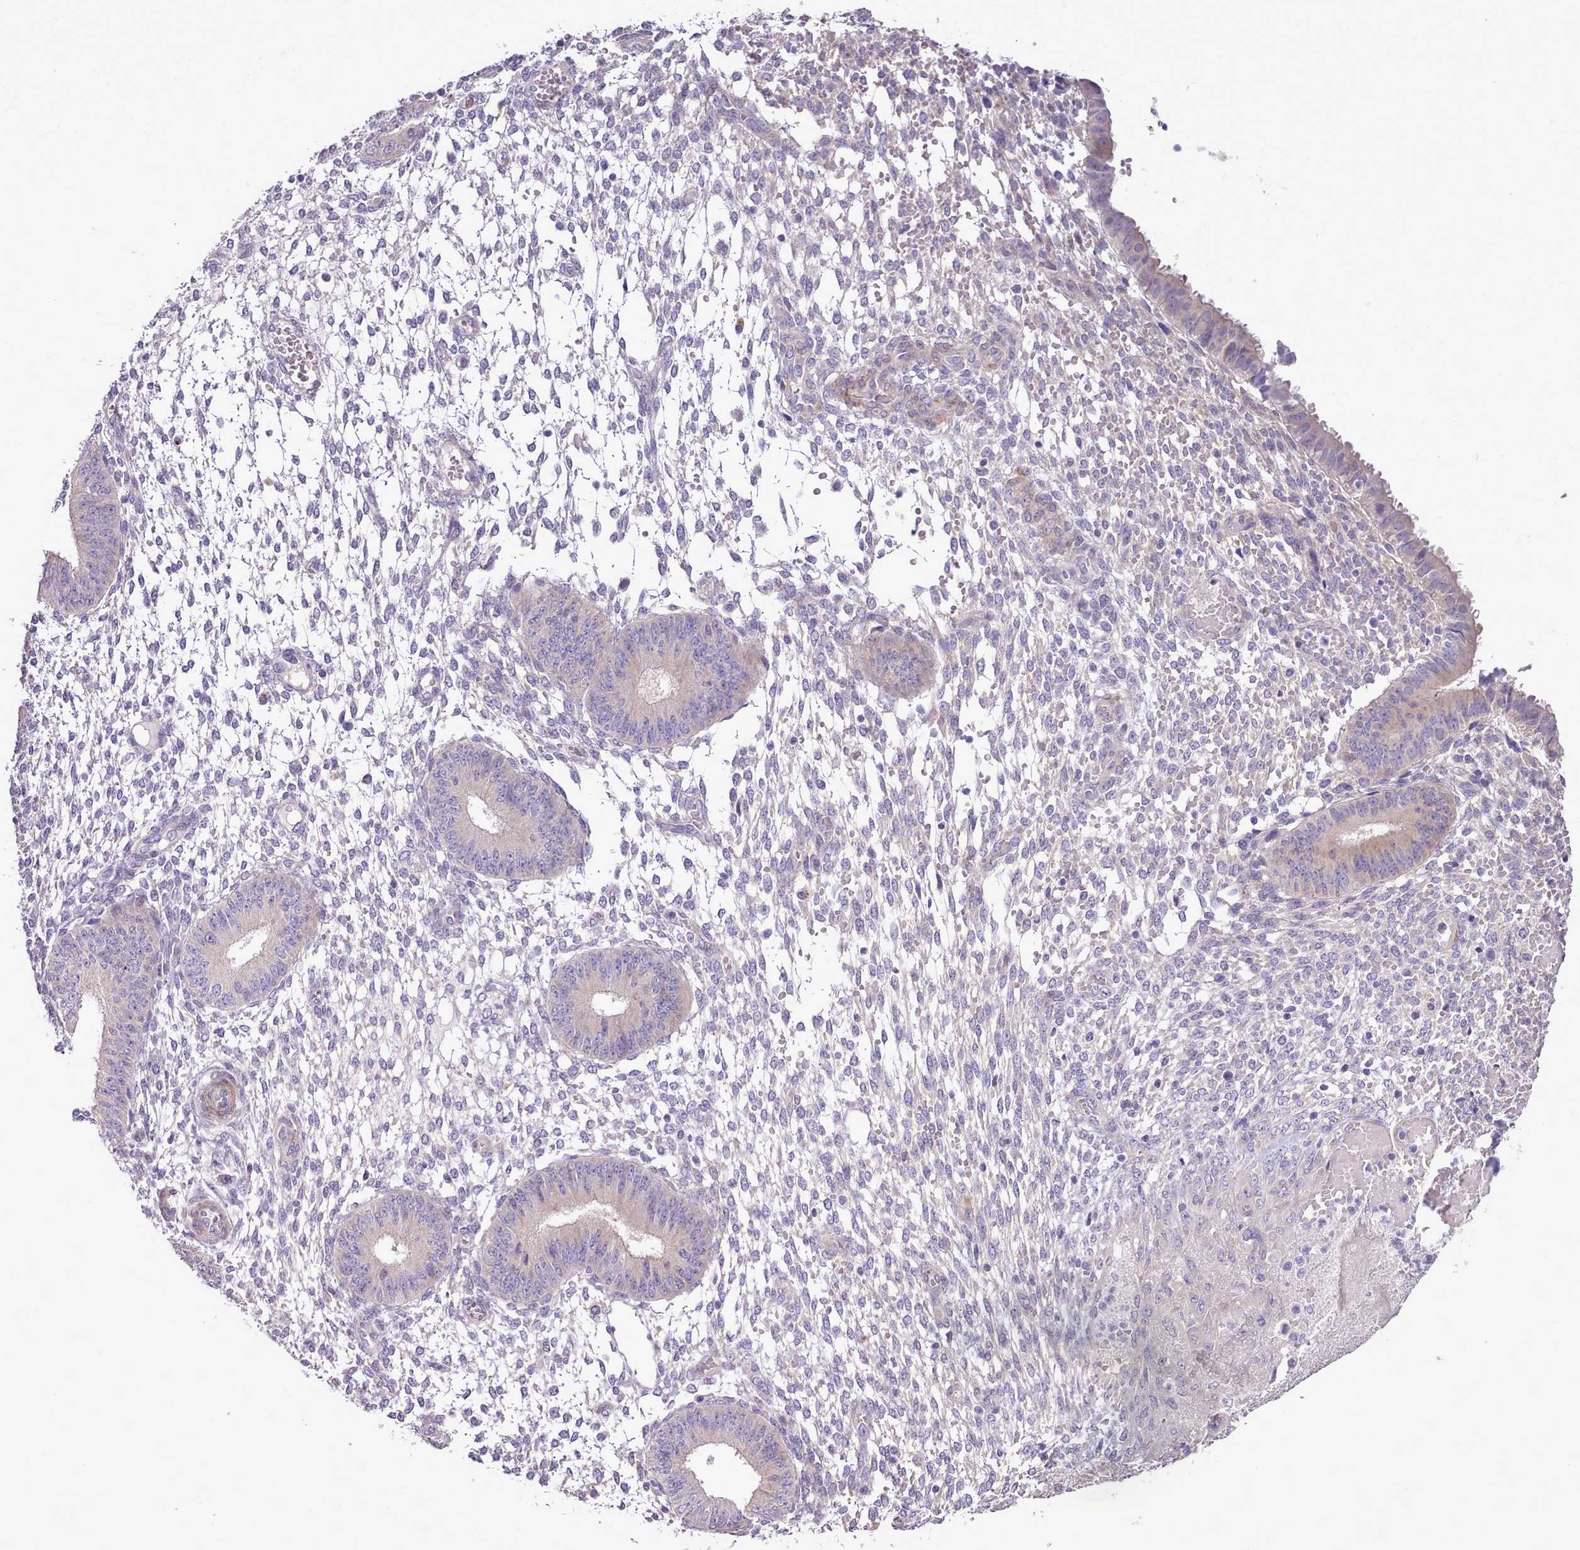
{"staining": {"intensity": "negative", "quantity": "none", "location": "none"}, "tissue": "endometrium", "cell_type": "Cells in endometrial stroma", "image_type": "normal", "snomed": [{"axis": "morphology", "description": "Normal tissue, NOS"}, {"axis": "topography", "description": "Endometrium"}], "caption": "The micrograph exhibits no significant staining in cells in endometrial stroma of endometrium. Brightfield microscopy of immunohistochemistry stained with DAB (brown) and hematoxylin (blue), captured at high magnification.", "gene": "SETX", "patient": {"sex": "female", "age": 49}}